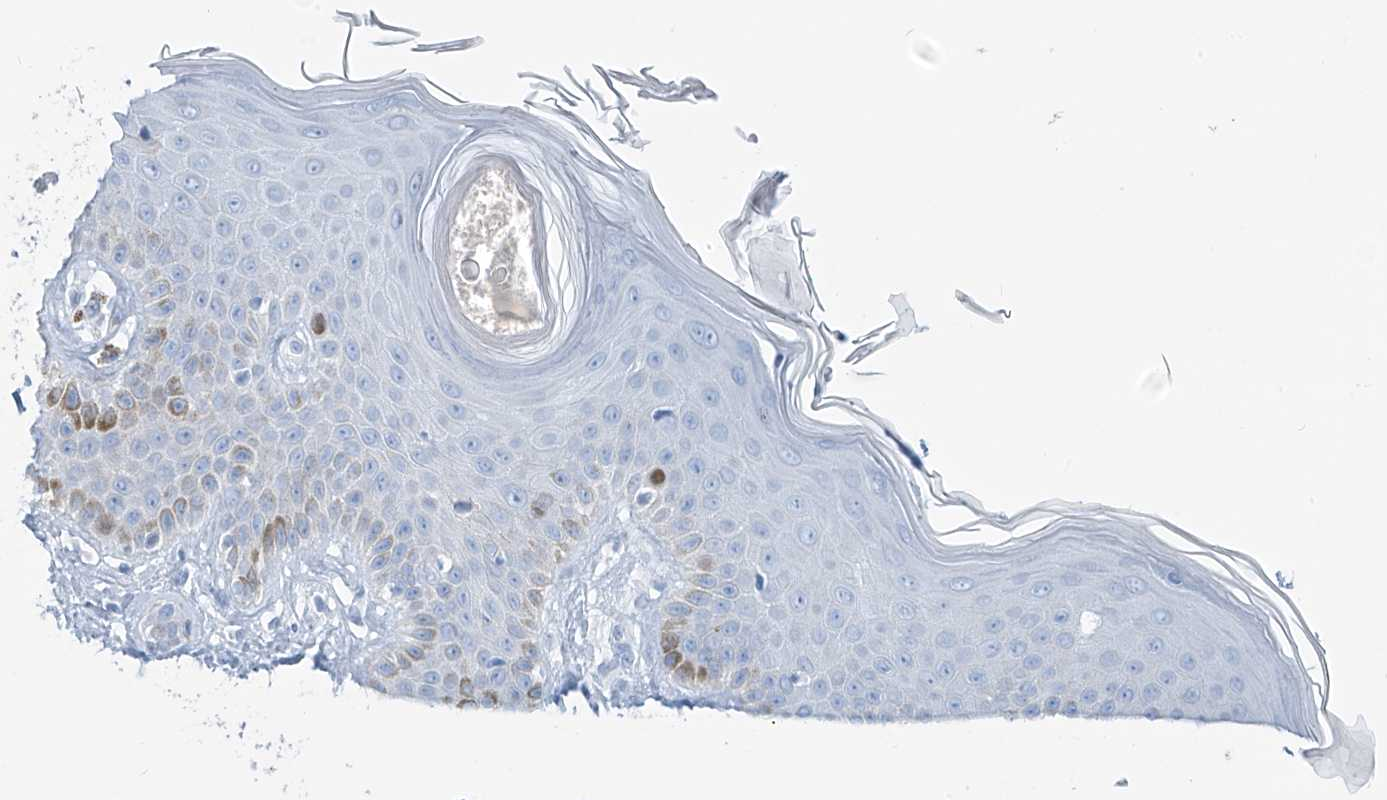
{"staining": {"intensity": "negative", "quantity": "none", "location": "none"}, "tissue": "skin", "cell_type": "Fibroblasts", "image_type": "normal", "snomed": [{"axis": "morphology", "description": "Normal tissue, NOS"}, {"axis": "topography", "description": "Skin"}], "caption": "Immunohistochemical staining of unremarkable human skin shows no significant staining in fibroblasts. (Stains: DAB immunohistochemistry (IHC) with hematoxylin counter stain, Microscopy: brightfield microscopy at high magnification).", "gene": "SGO2", "patient": {"sex": "male", "age": 52}}